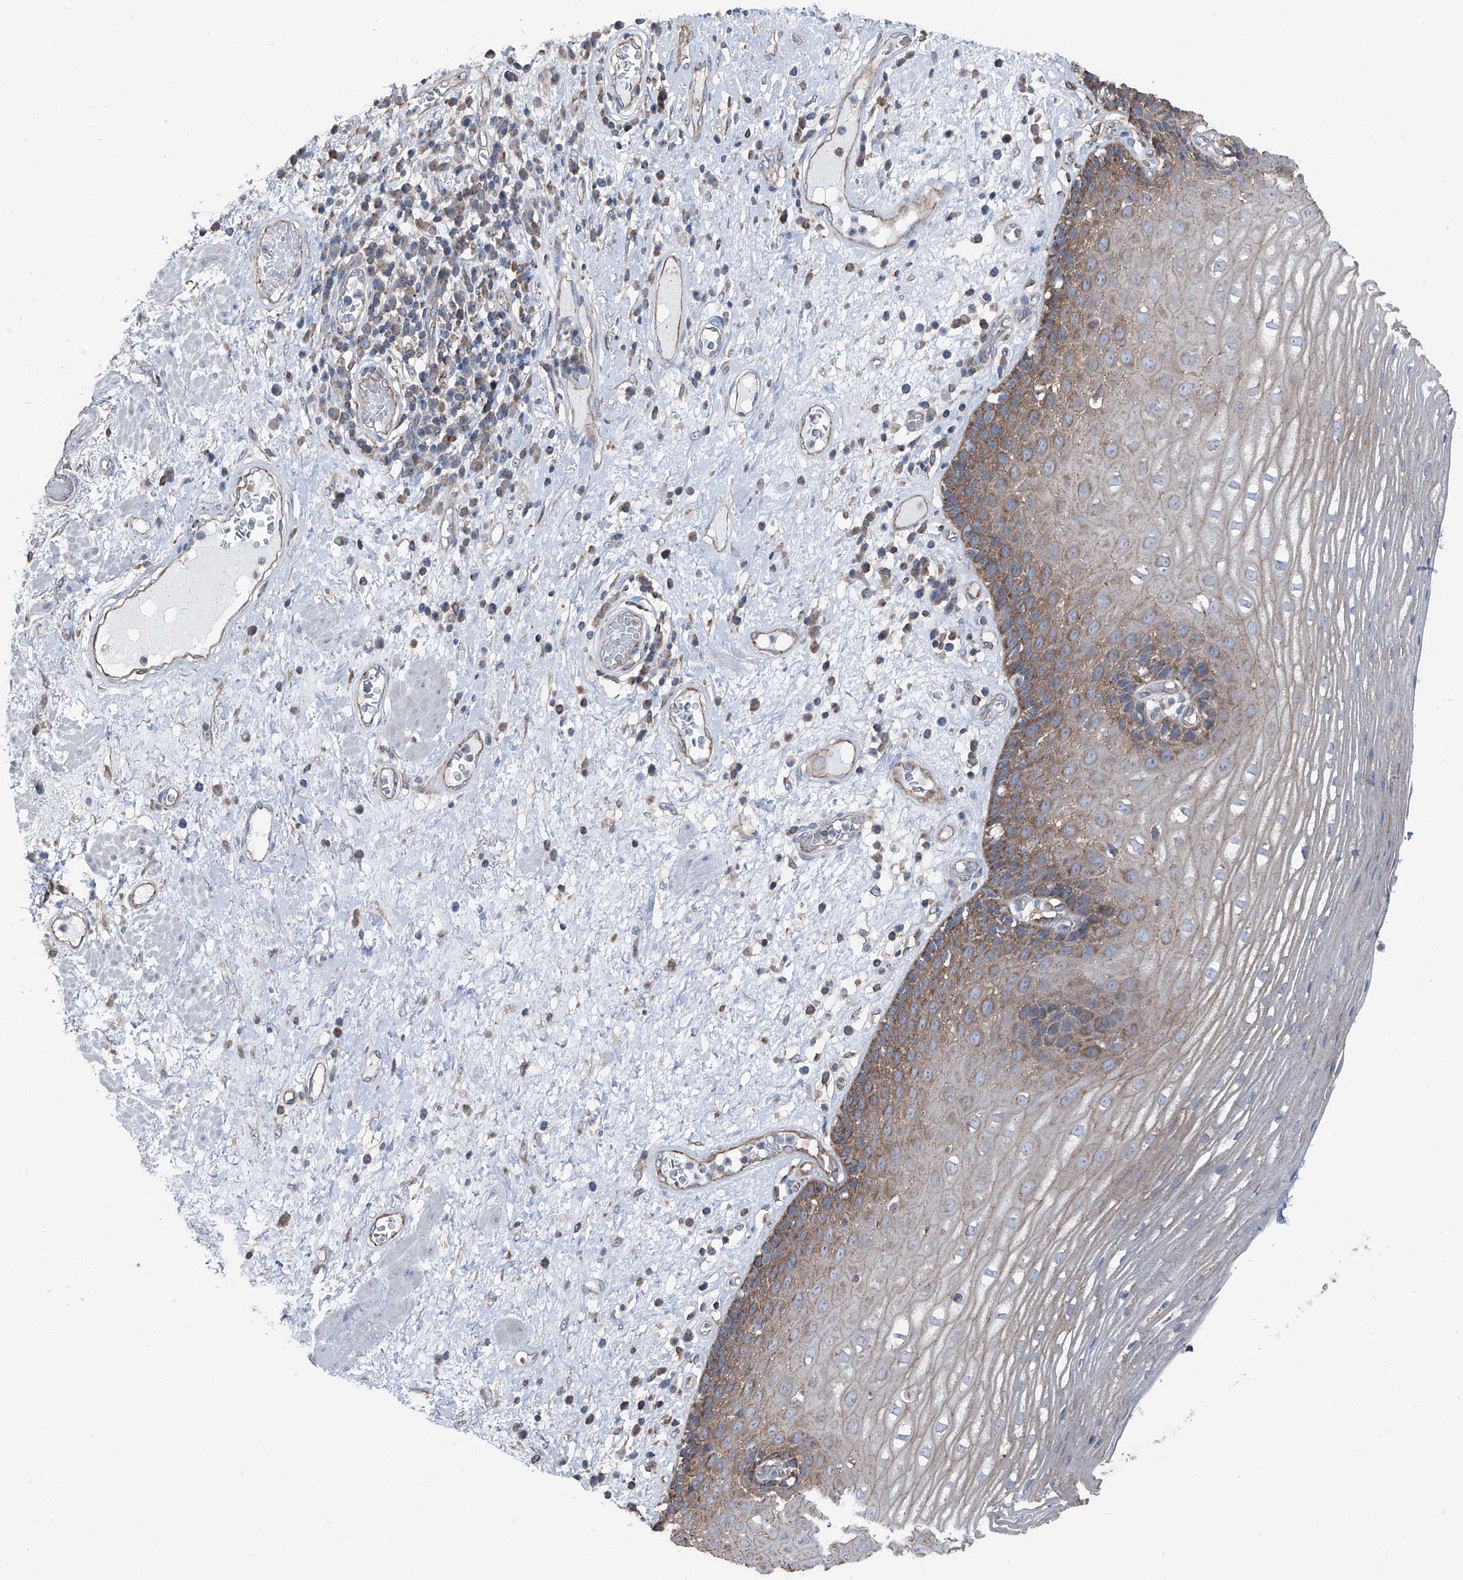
{"staining": {"intensity": "moderate", "quantity": "25%-75%", "location": "cytoplasmic/membranous"}, "tissue": "esophagus", "cell_type": "Squamous epithelial cells", "image_type": "normal", "snomed": [{"axis": "morphology", "description": "Normal tissue, NOS"}, {"axis": "morphology", "description": "Adenocarcinoma, NOS"}, {"axis": "topography", "description": "Esophagus"}], "caption": "A micrograph showing moderate cytoplasmic/membranous expression in about 25%-75% of squamous epithelial cells in benign esophagus, as visualized by brown immunohistochemical staining.", "gene": "GPR142", "patient": {"sex": "male", "age": 62}}